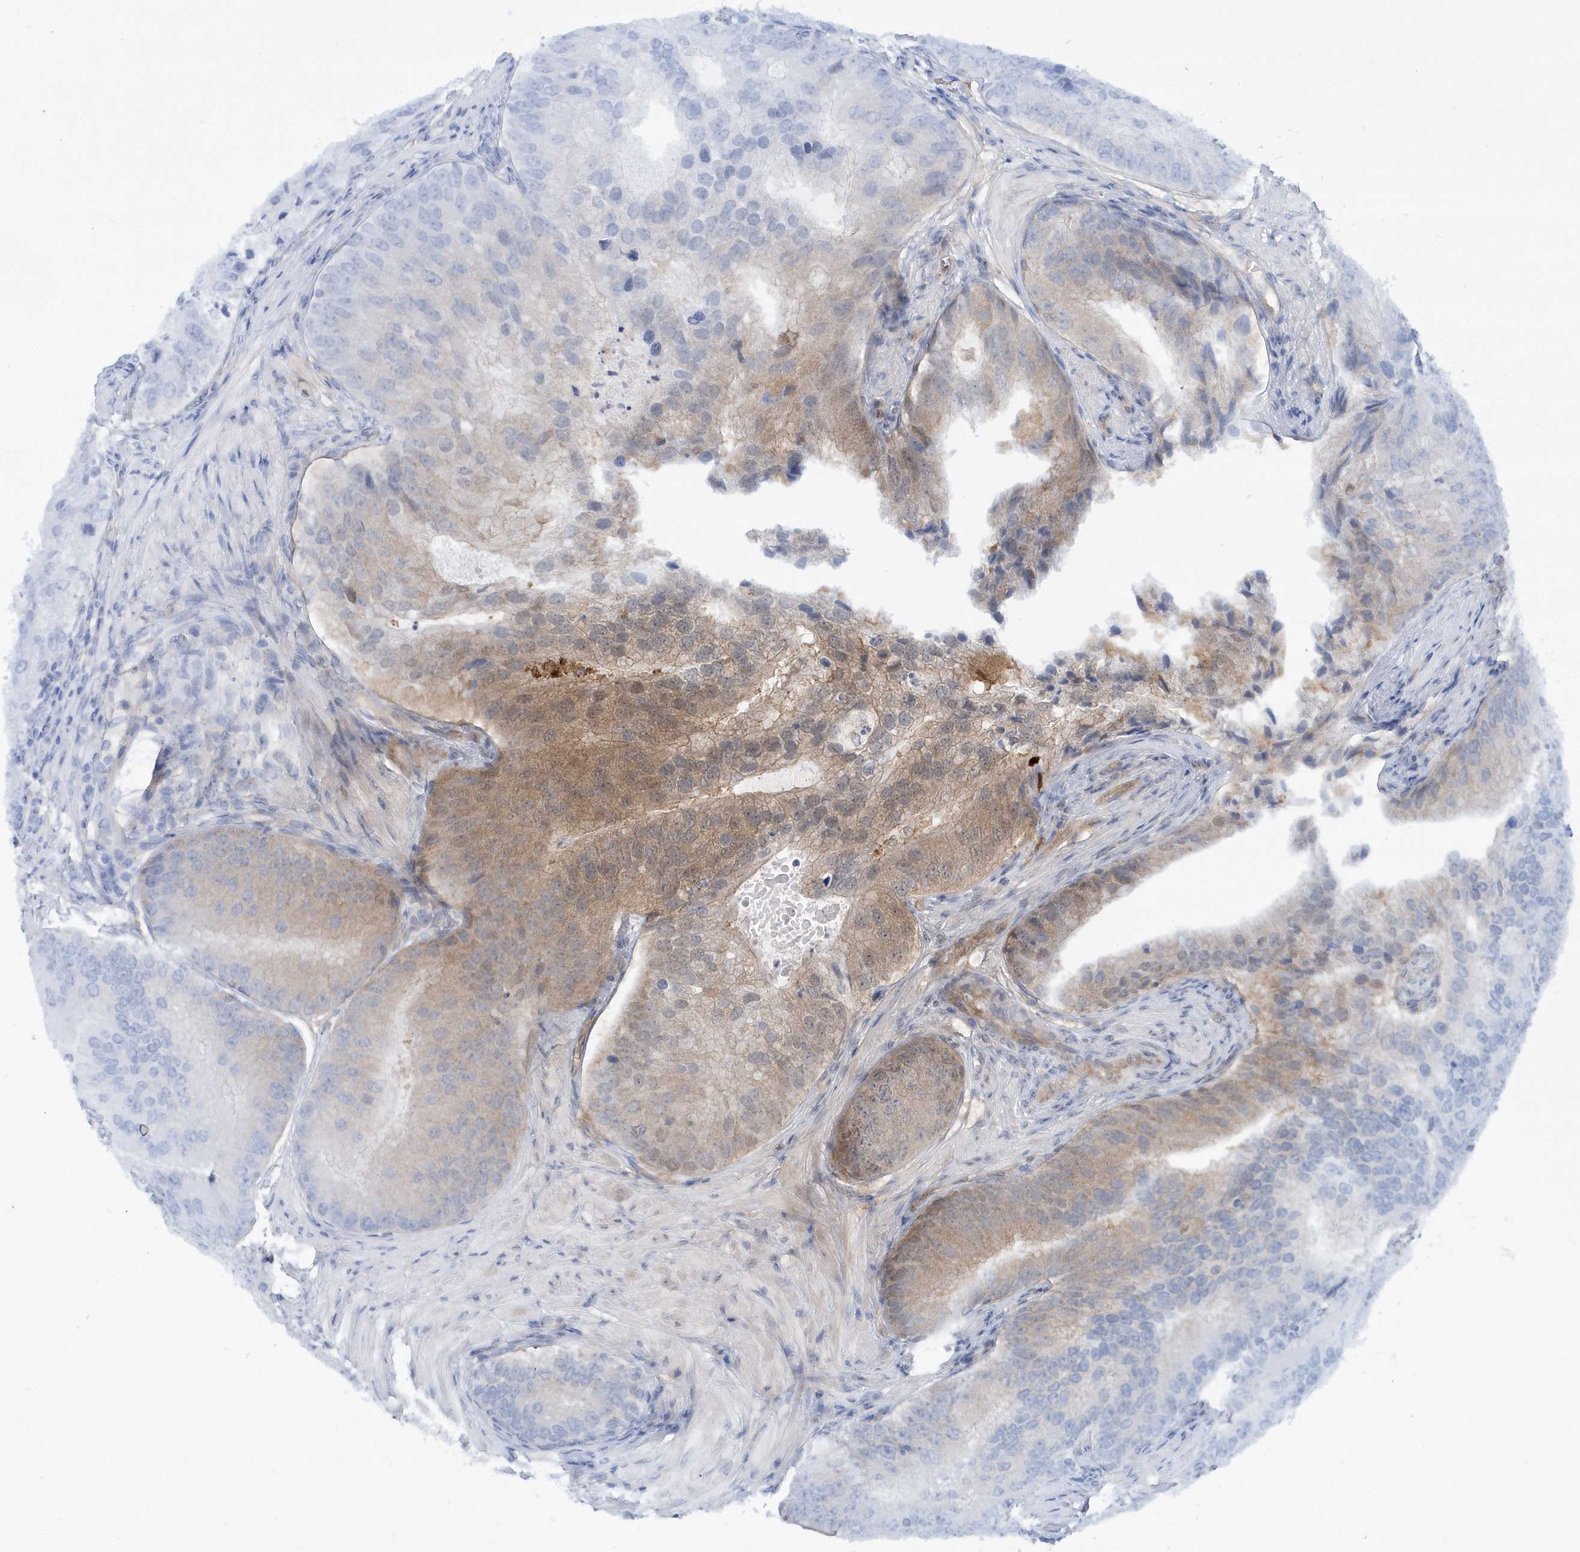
{"staining": {"intensity": "moderate", "quantity": "25%-75%", "location": "cytoplasmic/membranous"}, "tissue": "prostate cancer", "cell_type": "Tumor cells", "image_type": "cancer", "snomed": [{"axis": "morphology", "description": "Adenocarcinoma, High grade"}, {"axis": "topography", "description": "Prostate"}], "caption": "Protein staining shows moderate cytoplasmic/membranous staining in about 25%-75% of tumor cells in prostate cancer (adenocarcinoma (high-grade)). Nuclei are stained in blue.", "gene": "RNF7", "patient": {"sex": "male", "age": 70}}